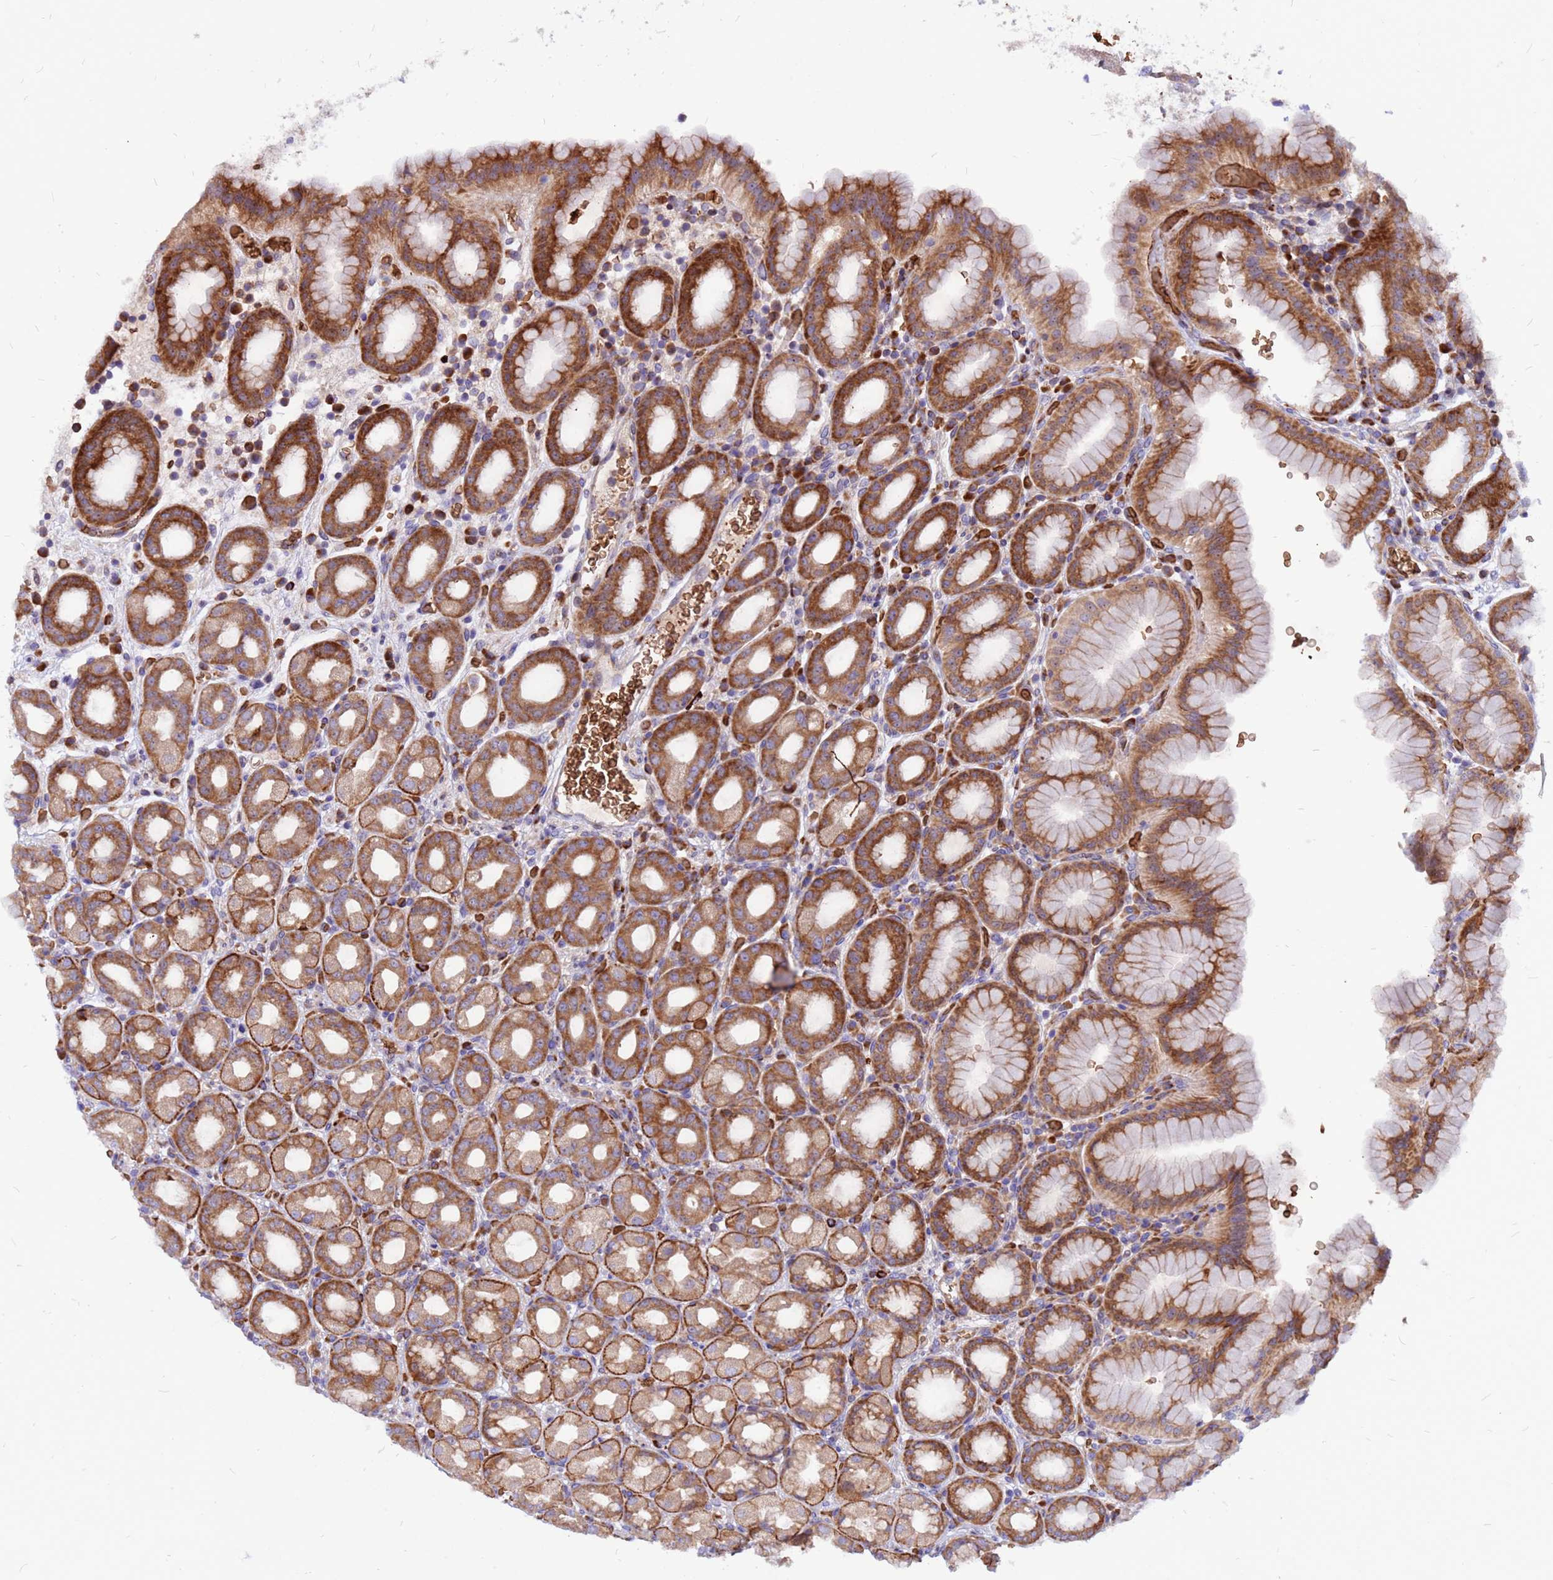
{"staining": {"intensity": "moderate", "quantity": ">75%", "location": "cytoplasmic/membranous"}, "tissue": "stomach", "cell_type": "Glandular cells", "image_type": "normal", "snomed": [{"axis": "morphology", "description": "Normal tissue, NOS"}, {"axis": "topography", "description": "Stomach, upper"}, {"axis": "topography", "description": "Stomach, lower"}, {"axis": "topography", "description": "Small intestine"}], "caption": "Immunohistochemical staining of benign stomach reveals moderate cytoplasmic/membranous protein positivity in about >75% of glandular cells. (DAB (3,3'-diaminobenzidine) IHC with brightfield microscopy, high magnification).", "gene": "ZNF669", "patient": {"sex": "male", "age": 68}}